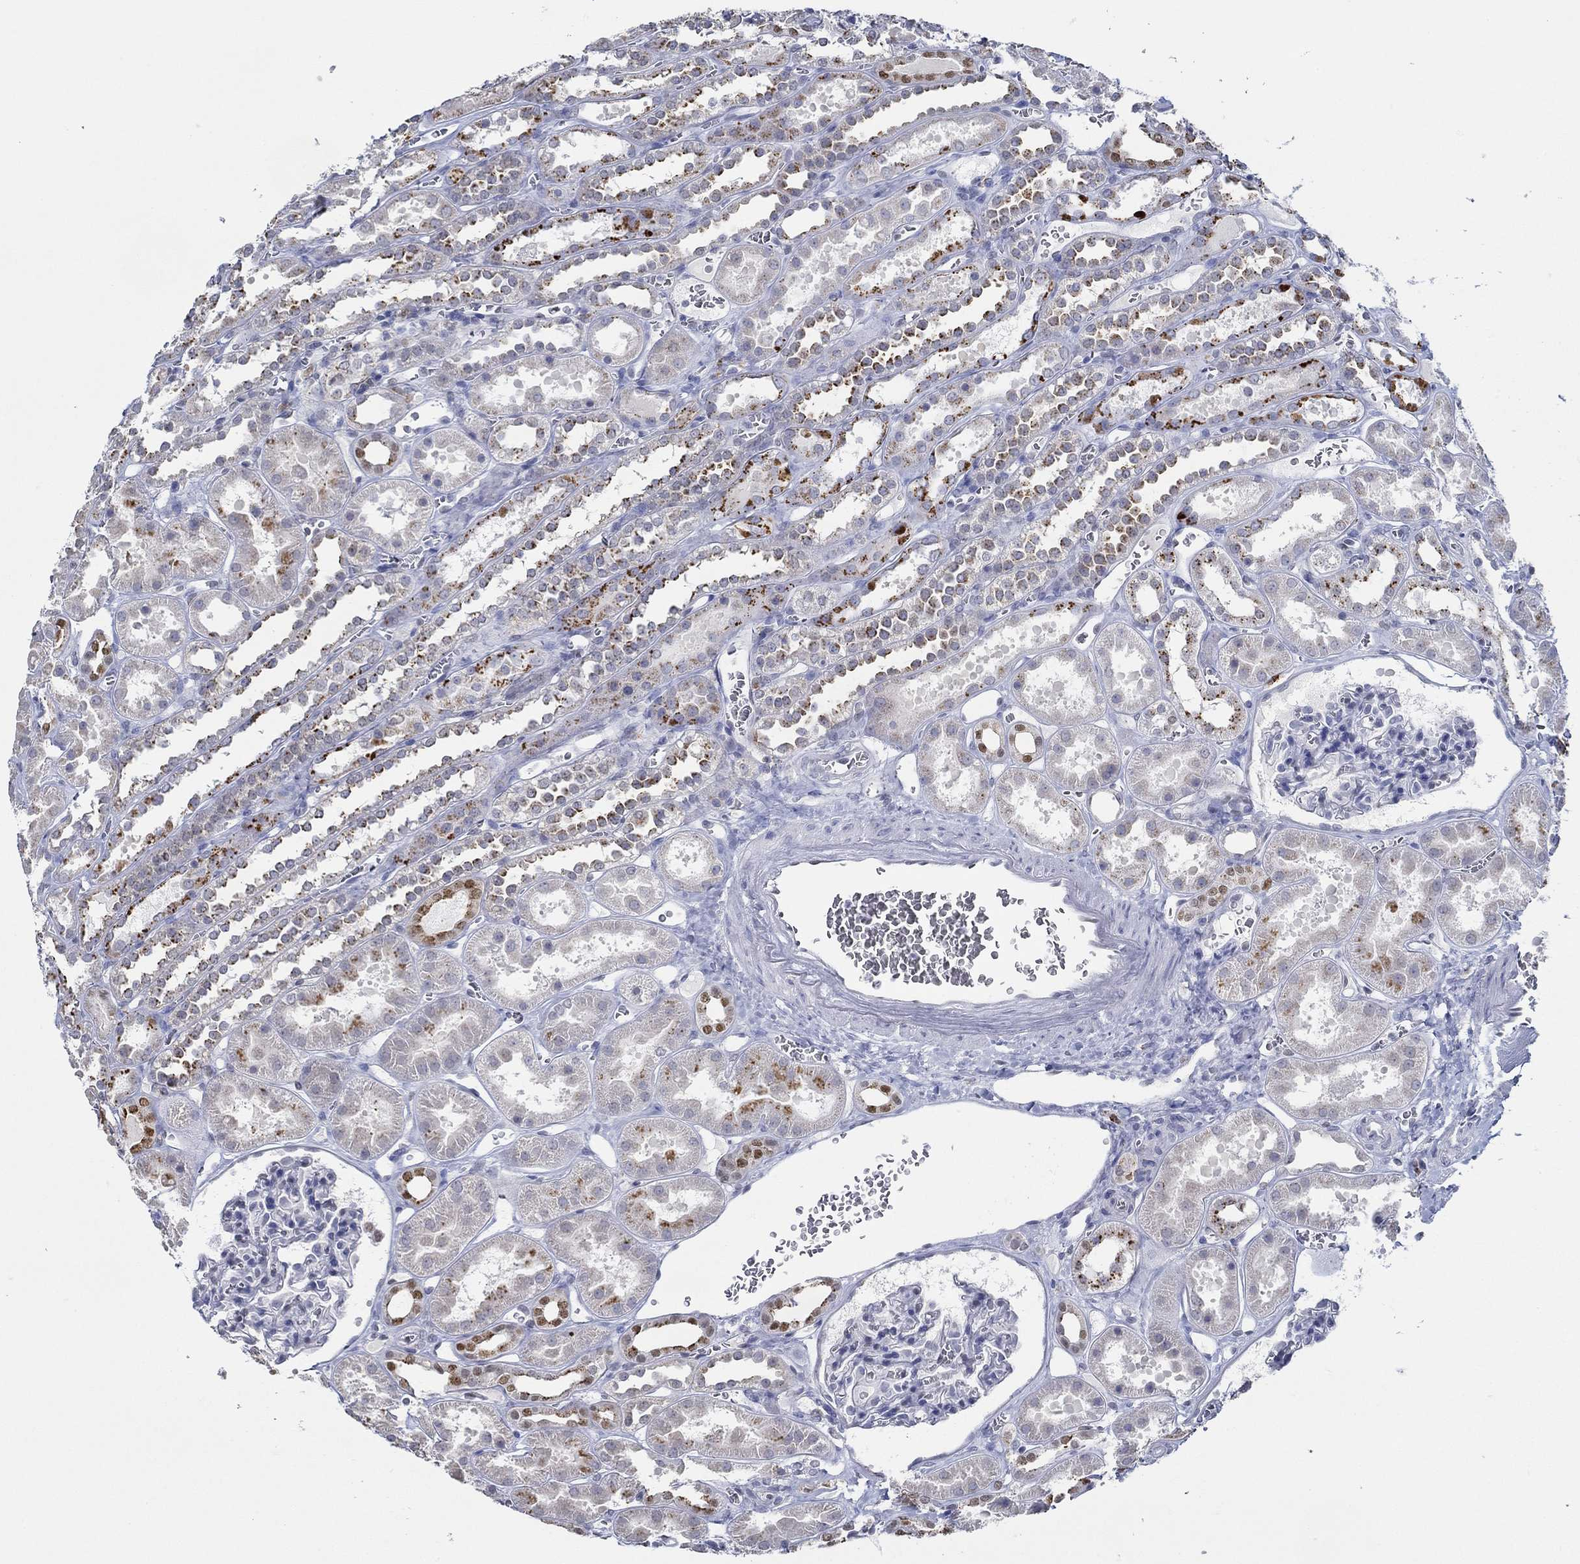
{"staining": {"intensity": "negative", "quantity": "none", "location": "none"}, "tissue": "kidney", "cell_type": "Cells in glomeruli", "image_type": "normal", "snomed": [{"axis": "morphology", "description": "Normal tissue, NOS"}, {"axis": "topography", "description": "Kidney"}], "caption": "IHC of unremarkable kidney reveals no staining in cells in glomeruli. (Stains: DAB IHC with hematoxylin counter stain, Microscopy: brightfield microscopy at high magnification).", "gene": "GATA2", "patient": {"sex": "female", "age": 41}}